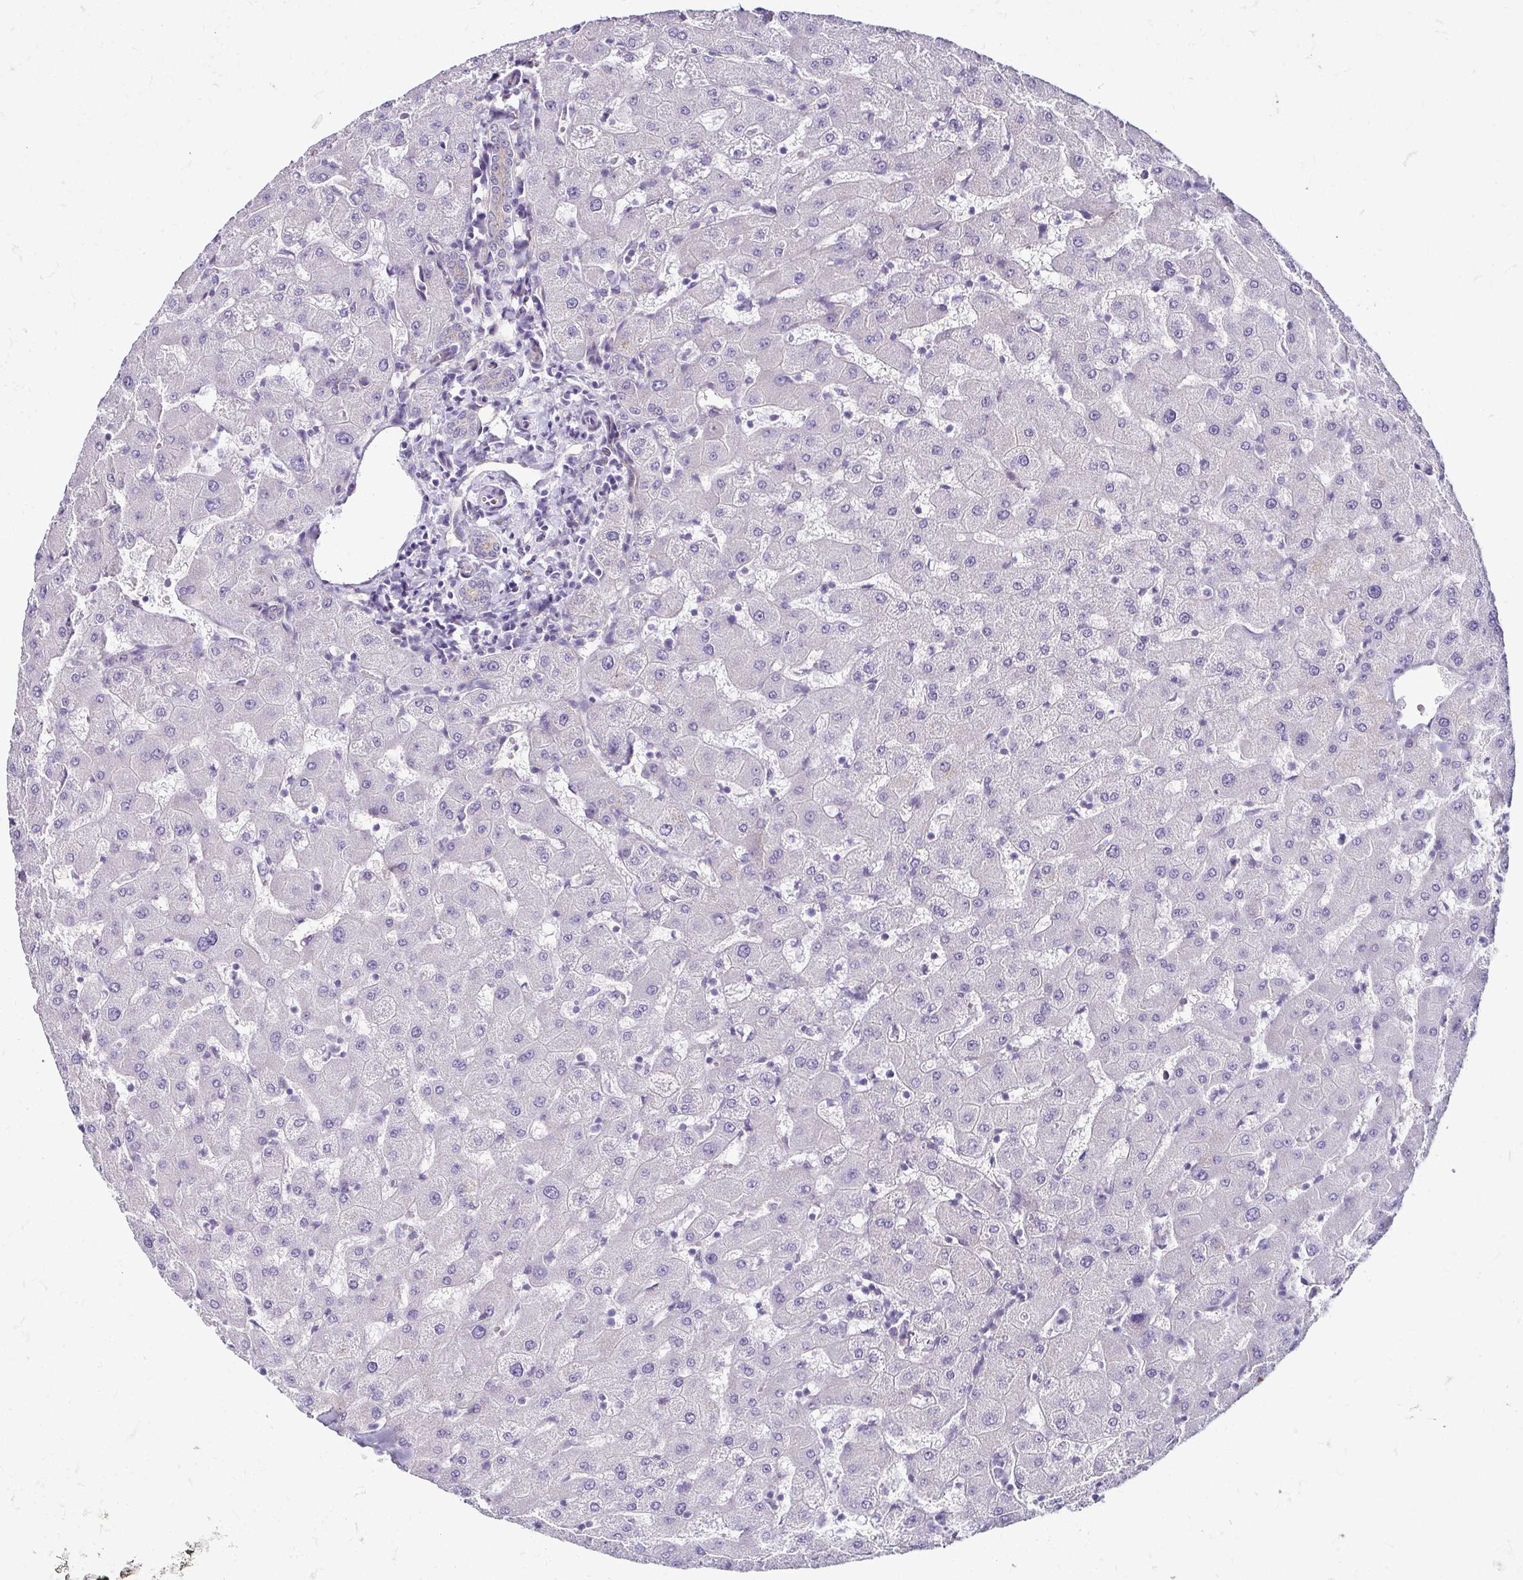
{"staining": {"intensity": "weak", "quantity": "25%-75%", "location": "cytoplasmic/membranous"}, "tissue": "liver", "cell_type": "Cholangiocytes", "image_type": "normal", "snomed": [{"axis": "morphology", "description": "Normal tissue, NOS"}, {"axis": "topography", "description": "Liver"}], "caption": "Immunohistochemistry (DAB (3,3'-diaminobenzidine)) staining of normal liver exhibits weak cytoplasmic/membranous protein positivity in approximately 25%-75% of cholangiocytes.", "gene": "CASP14", "patient": {"sex": "female", "age": 63}}